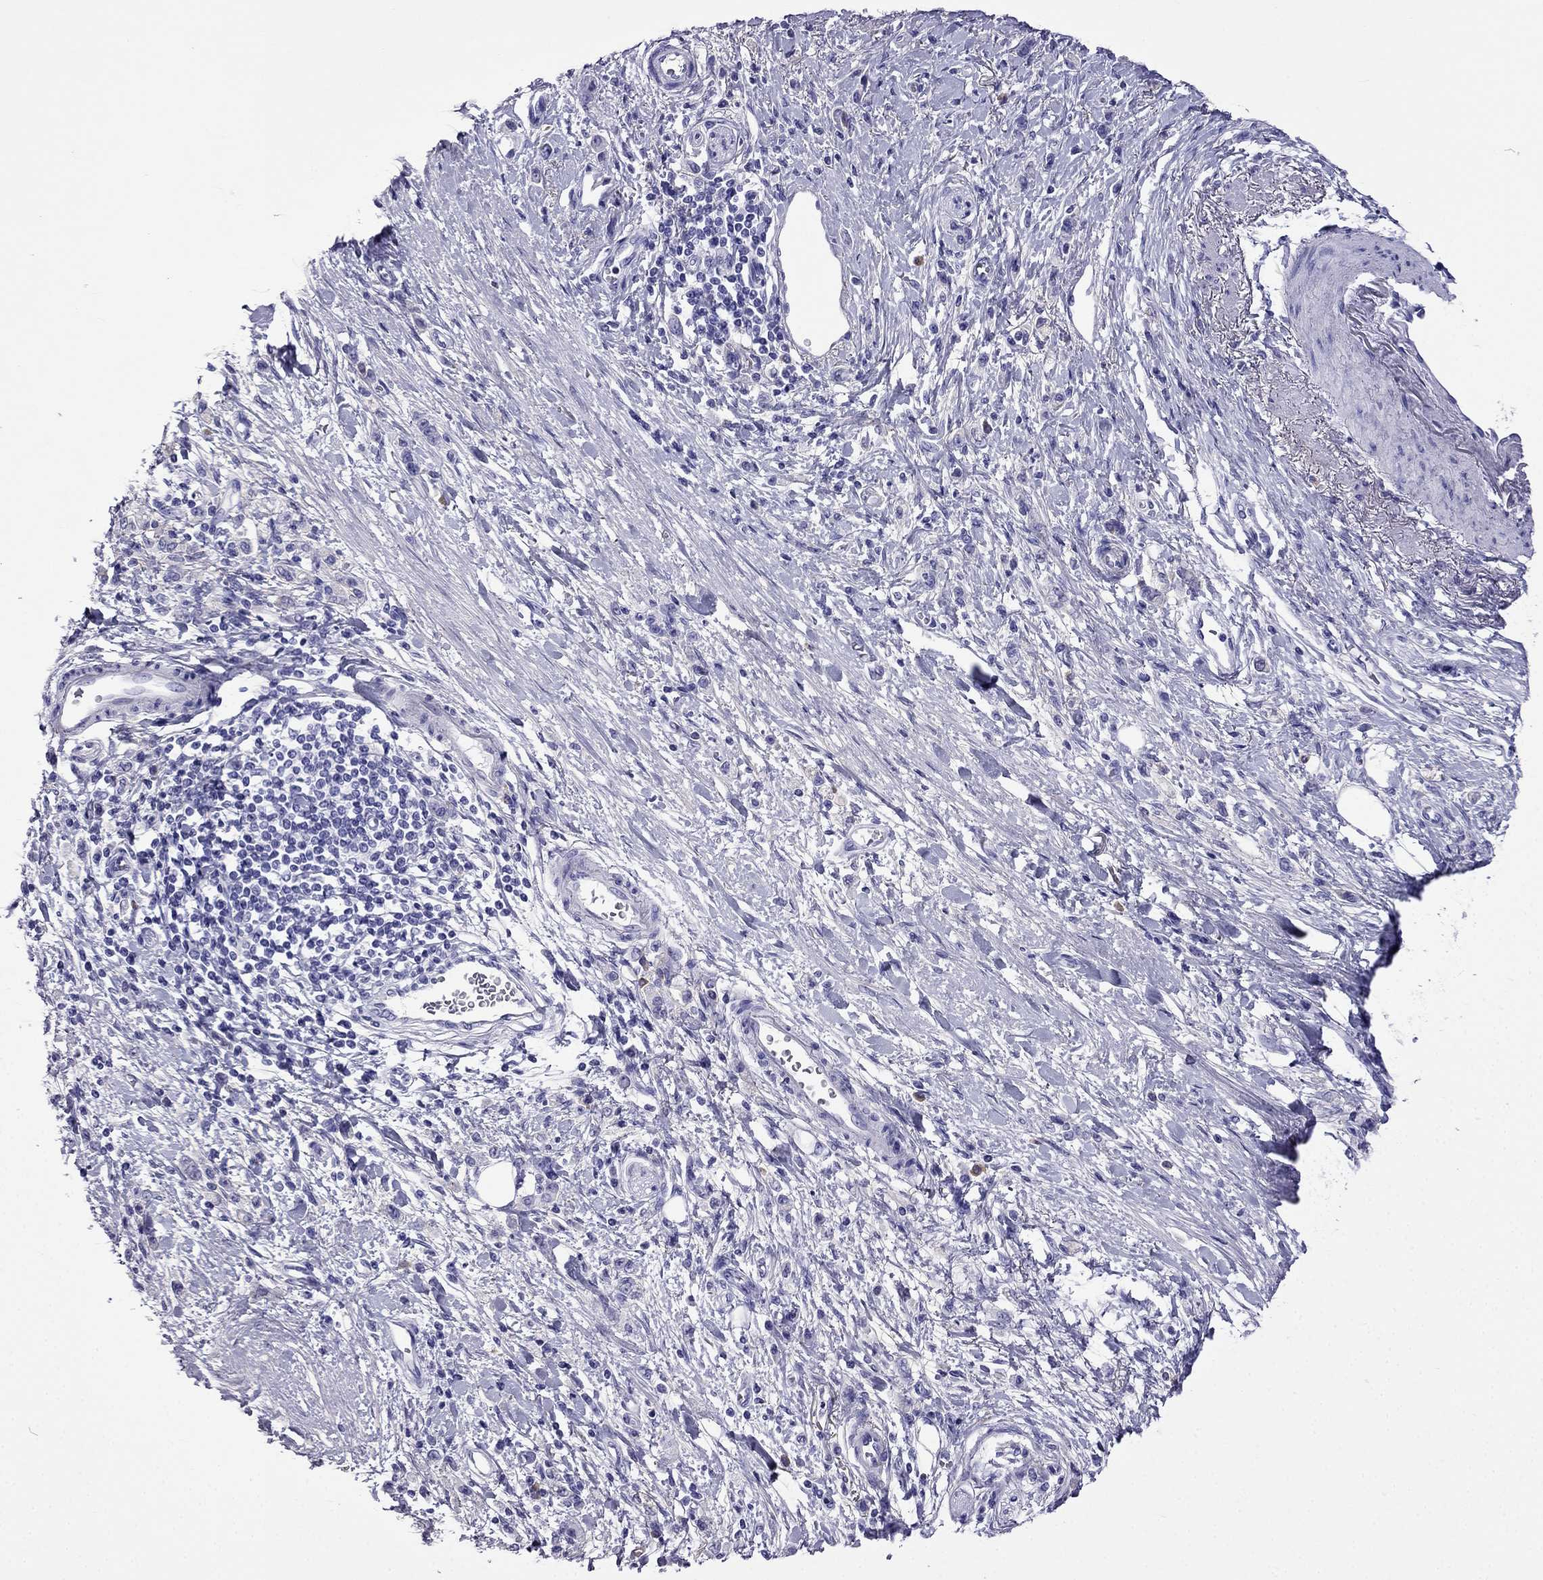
{"staining": {"intensity": "negative", "quantity": "none", "location": "none"}, "tissue": "stomach cancer", "cell_type": "Tumor cells", "image_type": "cancer", "snomed": [{"axis": "morphology", "description": "Adenocarcinoma, NOS"}, {"axis": "topography", "description": "Stomach"}], "caption": "Immunohistochemical staining of adenocarcinoma (stomach) reveals no significant expression in tumor cells.", "gene": "ARR3", "patient": {"sex": "male", "age": 77}}